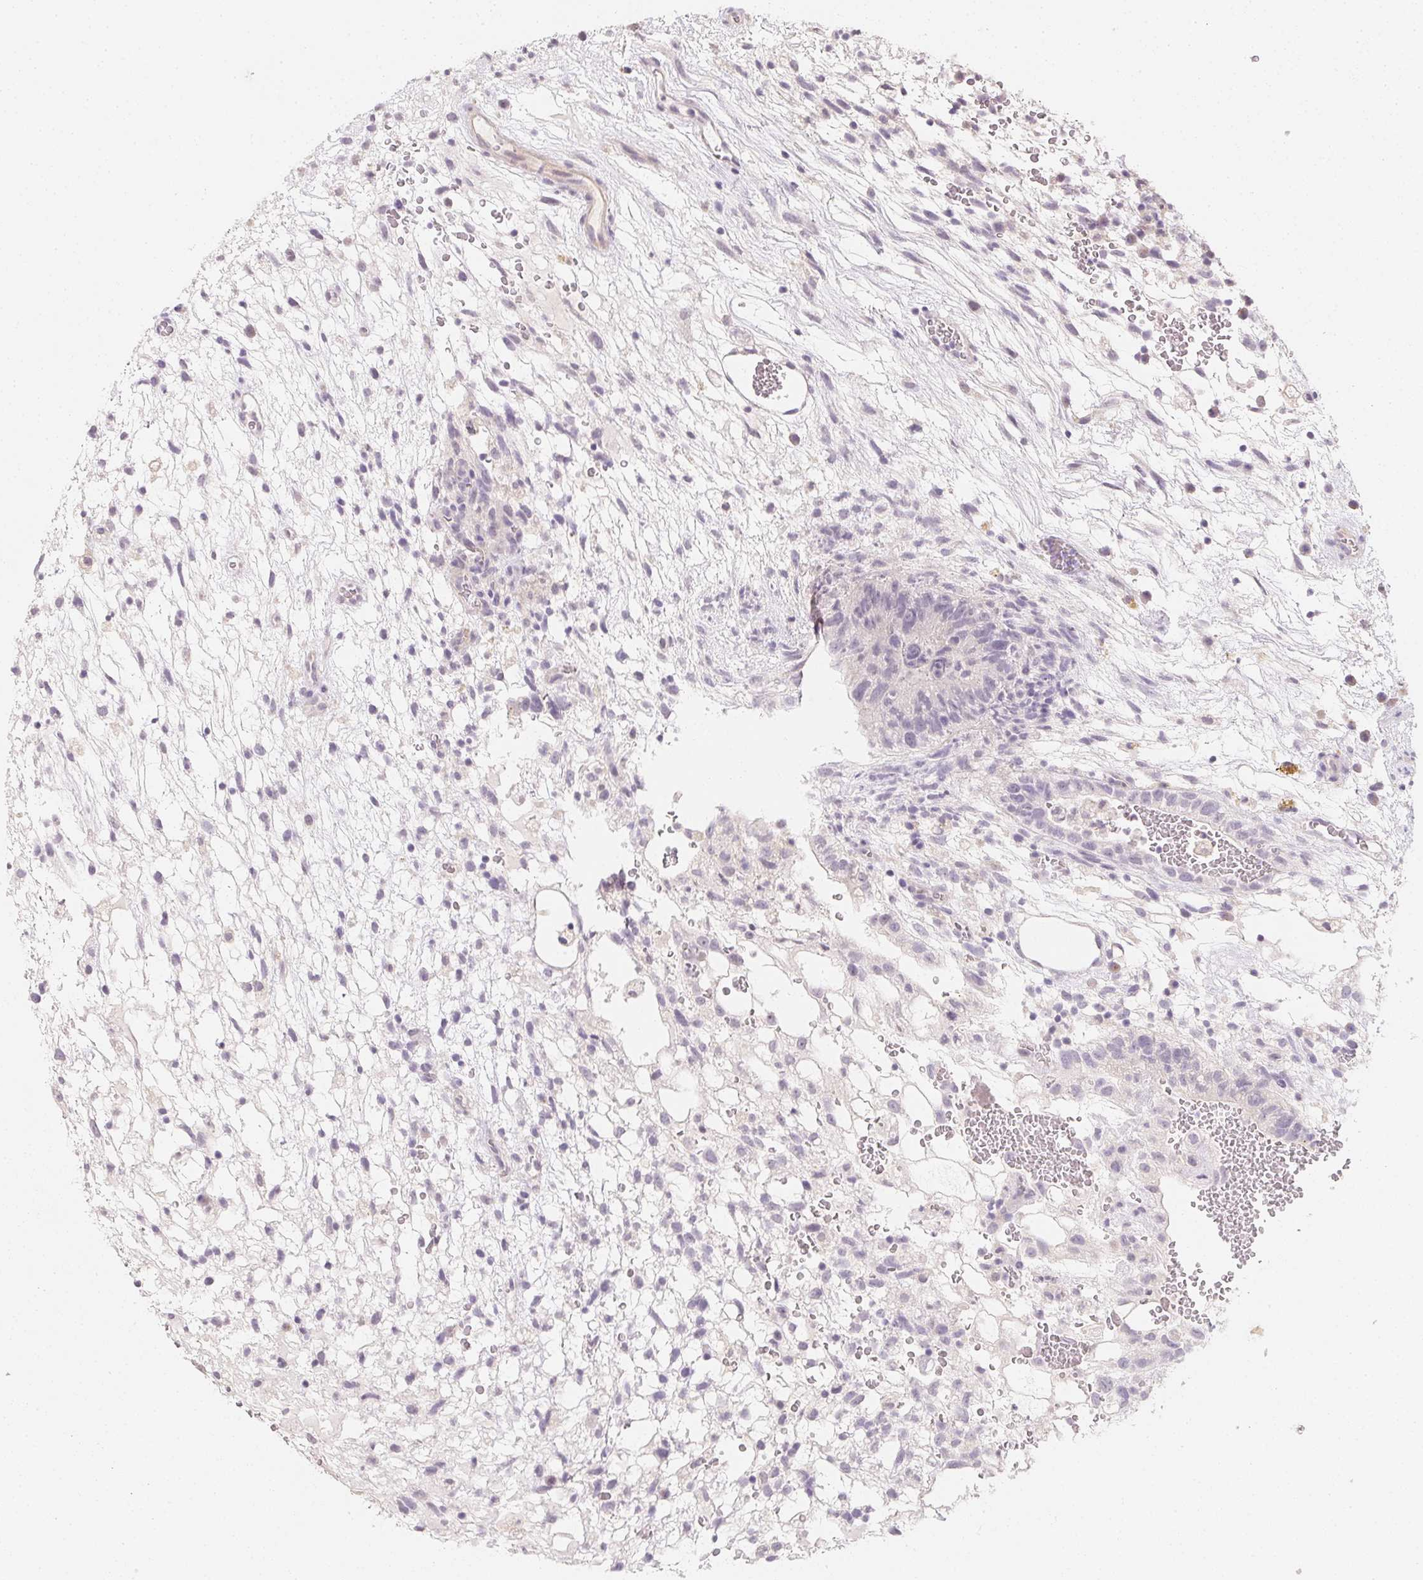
{"staining": {"intensity": "negative", "quantity": "none", "location": "none"}, "tissue": "testis cancer", "cell_type": "Tumor cells", "image_type": "cancer", "snomed": [{"axis": "morphology", "description": "Normal tissue, NOS"}, {"axis": "morphology", "description": "Carcinoma, Embryonal, NOS"}, {"axis": "topography", "description": "Testis"}], "caption": "Immunohistochemical staining of testis cancer (embryonal carcinoma) demonstrates no significant expression in tumor cells.", "gene": "ZBBX", "patient": {"sex": "male", "age": 32}}